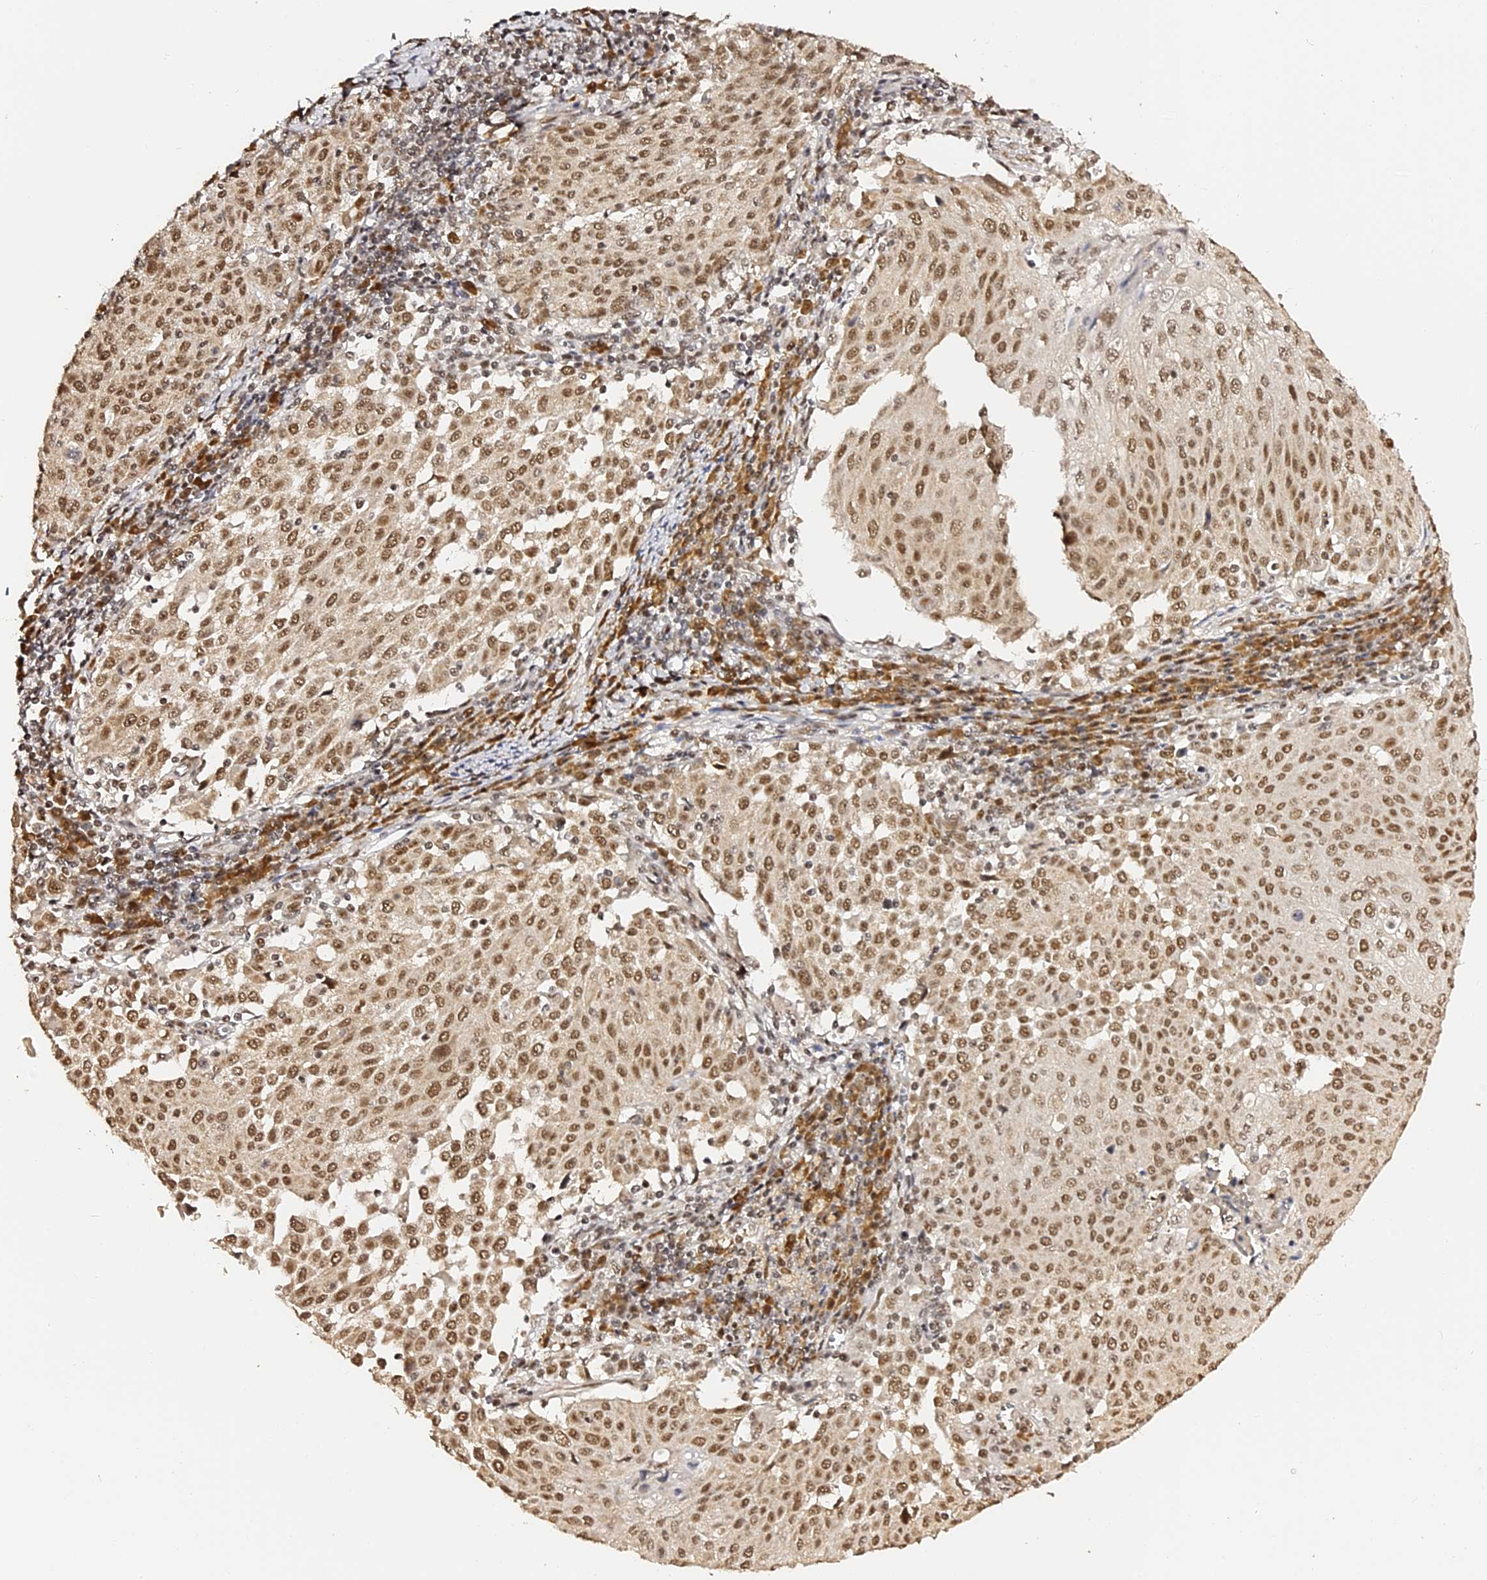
{"staining": {"intensity": "moderate", "quantity": ">75%", "location": "nuclear"}, "tissue": "cervical cancer", "cell_type": "Tumor cells", "image_type": "cancer", "snomed": [{"axis": "morphology", "description": "Squamous cell carcinoma, NOS"}, {"axis": "topography", "description": "Cervix"}], "caption": "Squamous cell carcinoma (cervical) tissue demonstrates moderate nuclear positivity in approximately >75% of tumor cells, visualized by immunohistochemistry.", "gene": "MCRS1", "patient": {"sex": "female", "age": 46}}